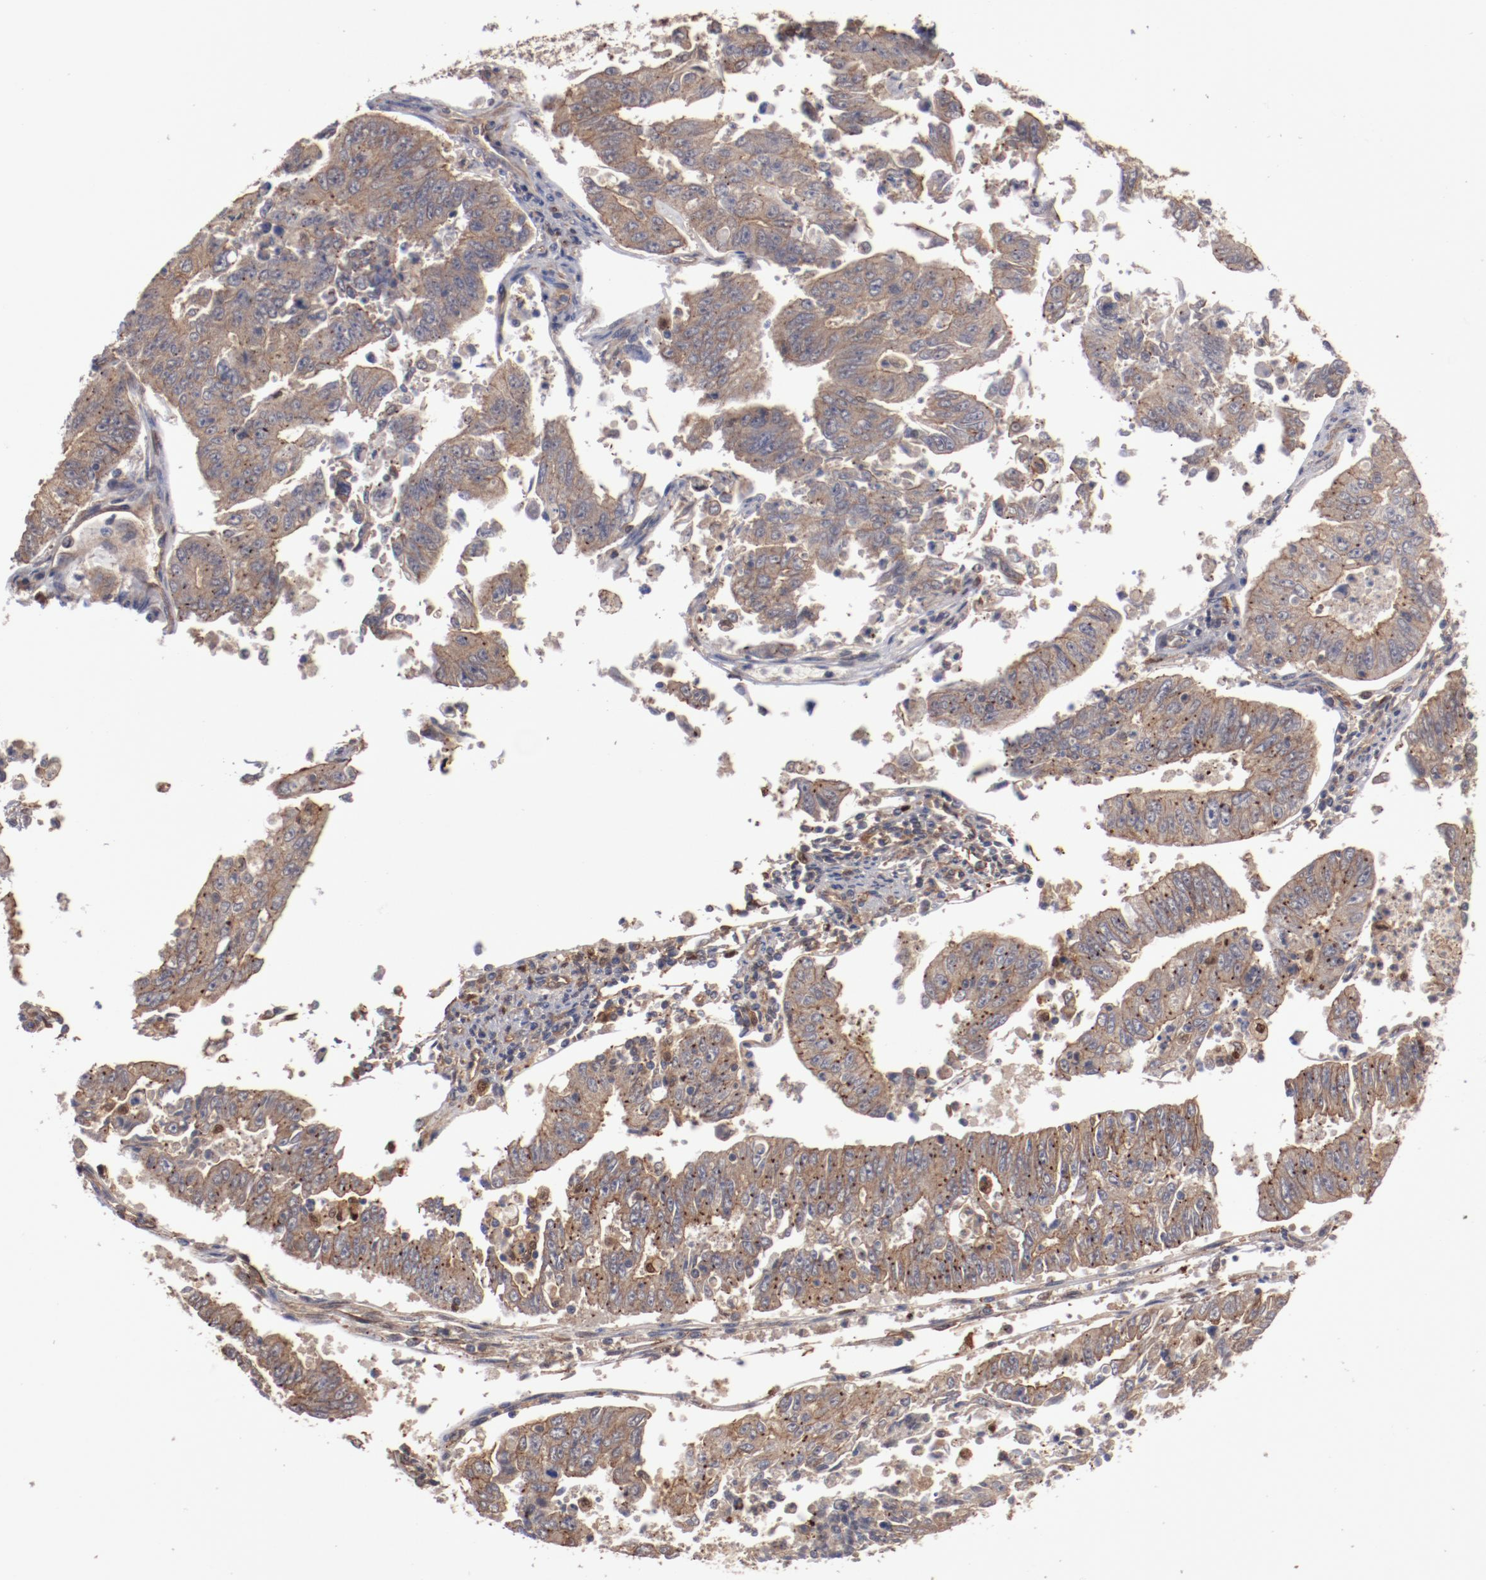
{"staining": {"intensity": "moderate", "quantity": ">75%", "location": "cytoplasmic/membranous"}, "tissue": "endometrial cancer", "cell_type": "Tumor cells", "image_type": "cancer", "snomed": [{"axis": "morphology", "description": "Adenocarcinoma, NOS"}, {"axis": "topography", "description": "Endometrium"}], "caption": "Endometrial adenocarcinoma stained for a protein displays moderate cytoplasmic/membranous positivity in tumor cells. Immunohistochemistry (ihc) stains the protein of interest in brown and the nuclei are stained blue.", "gene": "DNAAF2", "patient": {"sex": "female", "age": 42}}